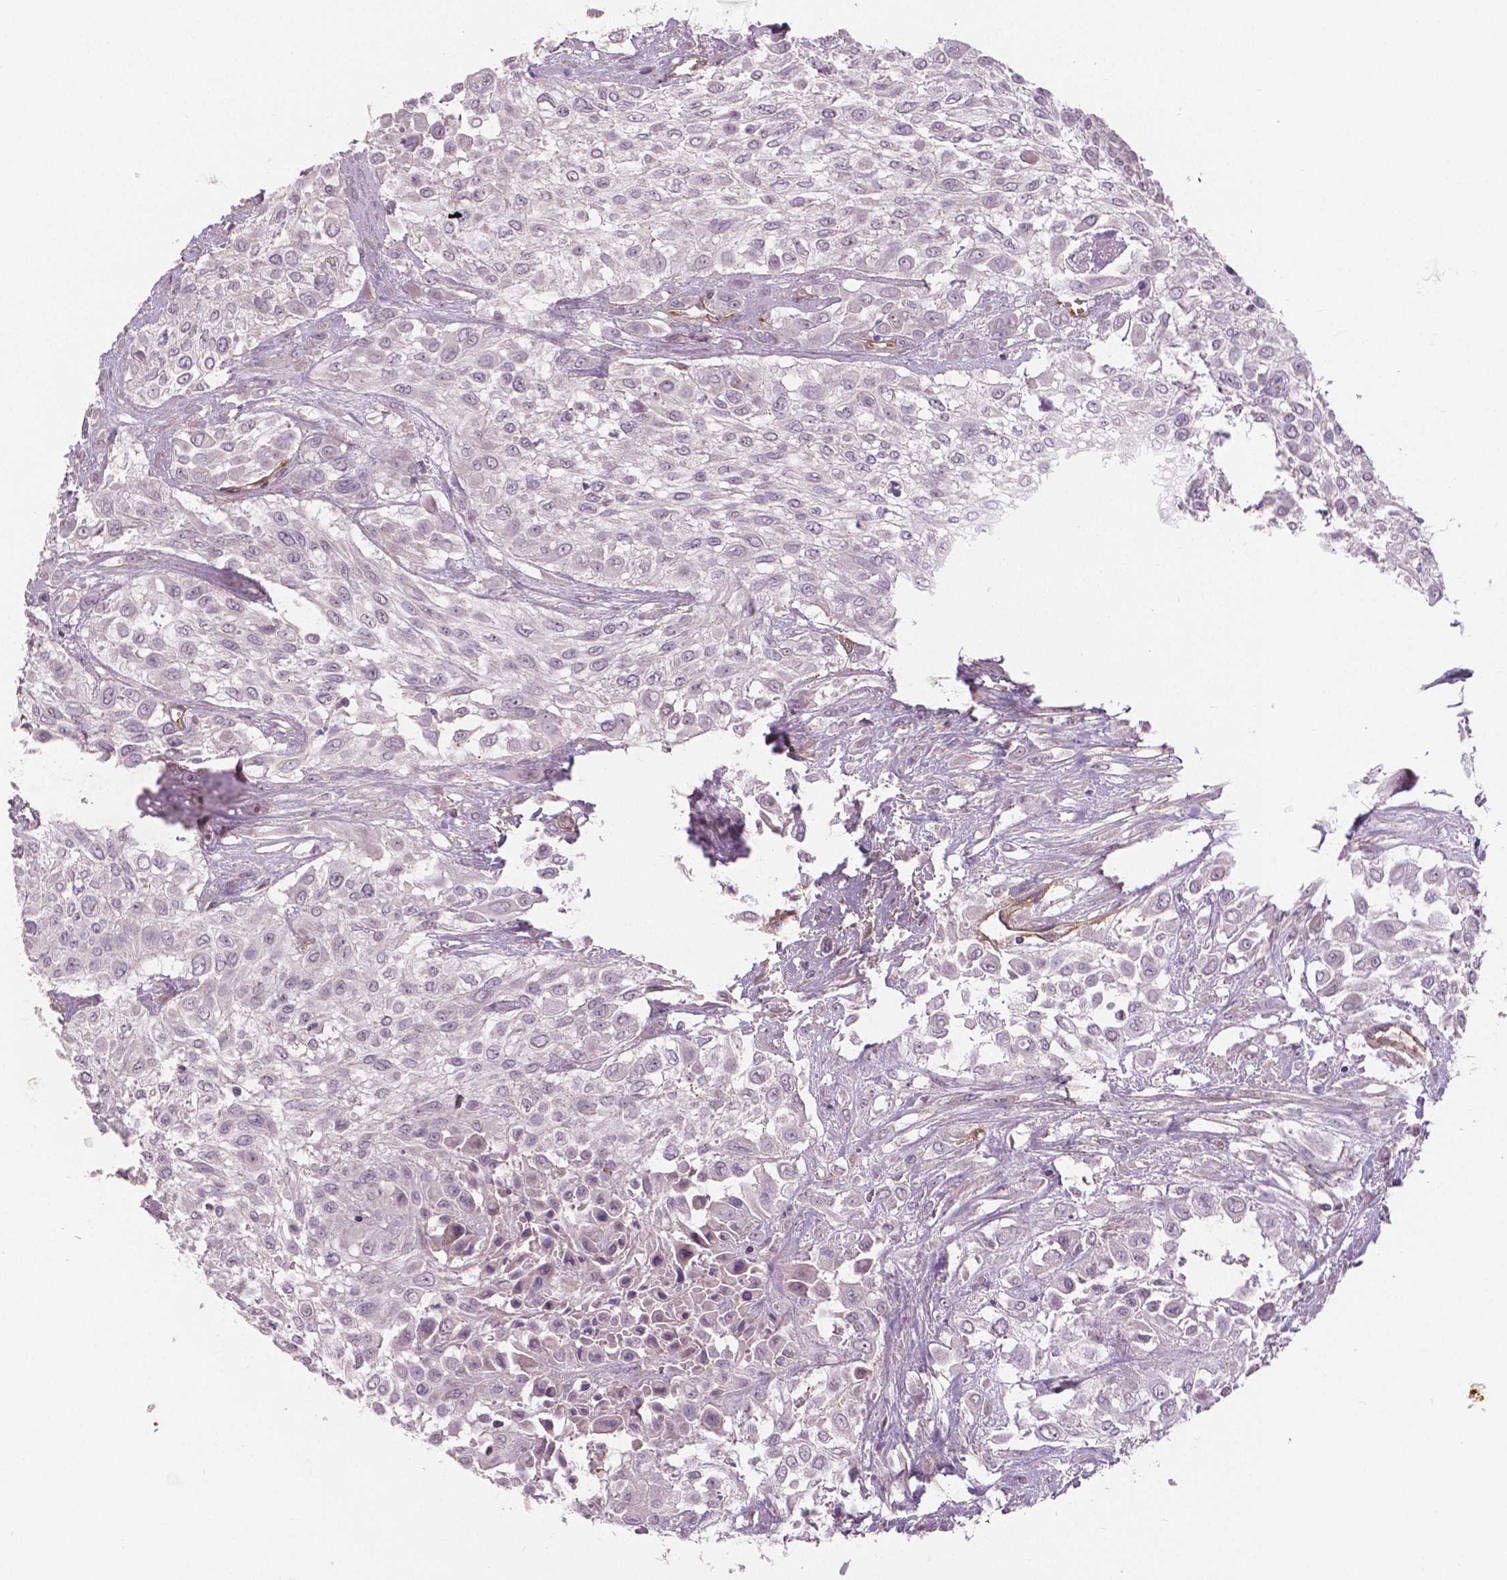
{"staining": {"intensity": "negative", "quantity": "none", "location": "none"}, "tissue": "urothelial cancer", "cell_type": "Tumor cells", "image_type": "cancer", "snomed": [{"axis": "morphology", "description": "Urothelial carcinoma, High grade"}, {"axis": "topography", "description": "Urinary bladder"}], "caption": "Photomicrograph shows no significant protein positivity in tumor cells of urothelial cancer.", "gene": "FLT1", "patient": {"sex": "male", "age": 57}}